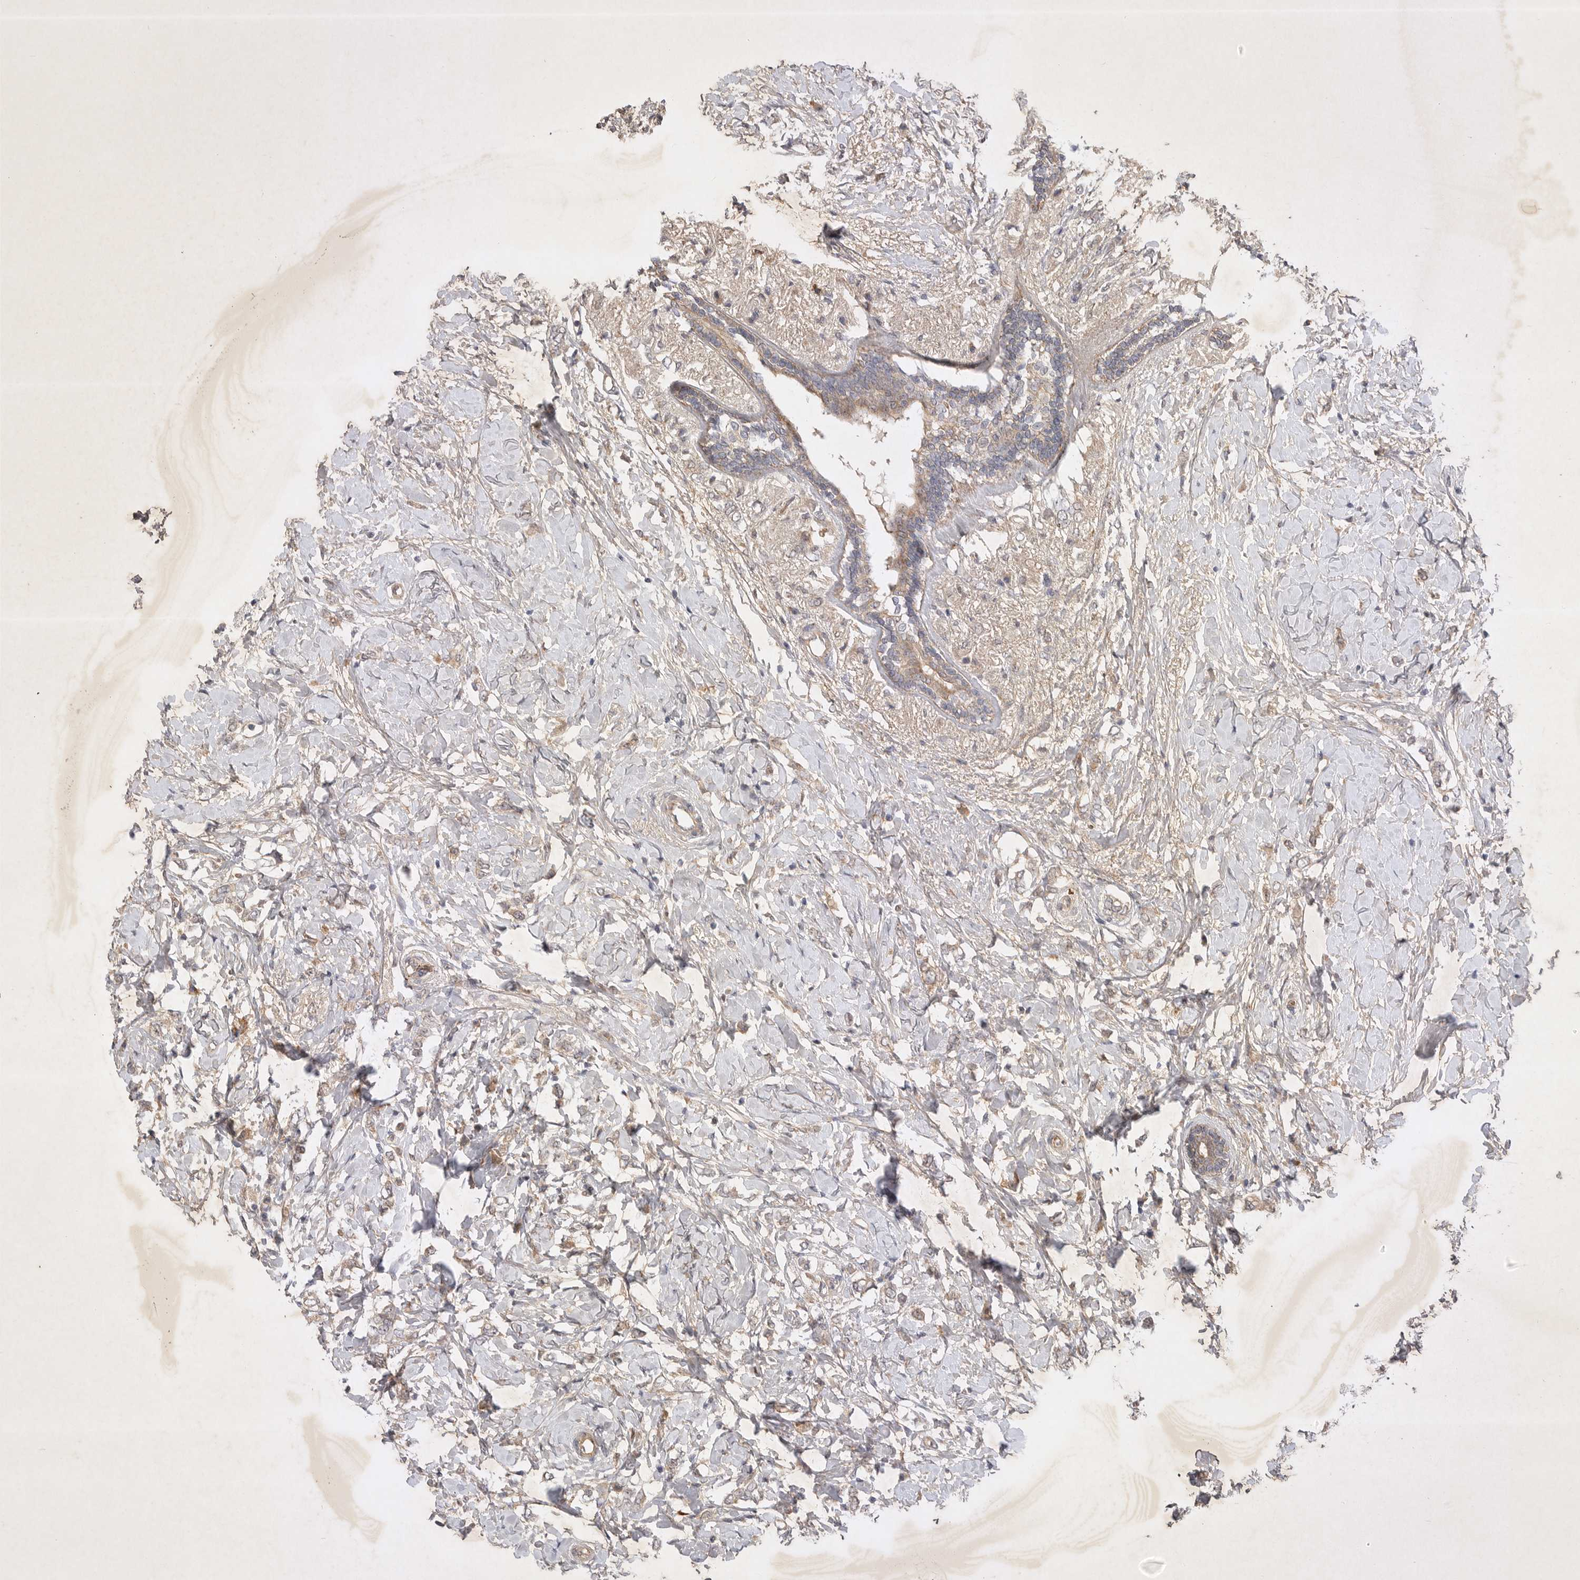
{"staining": {"intensity": "weak", "quantity": "25%-75%", "location": "cytoplasmic/membranous"}, "tissue": "breast cancer", "cell_type": "Tumor cells", "image_type": "cancer", "snomed": [{"axis": "morphology", "description": "Normal tissue, NOS"}, {"axis": "morphology", "description": "Lobular carcinoma"}, {"axis": "topography", "description": "Breast"}], "caption": "Immunohistochemistry micrograph of neoplastic tissue: human lobular carcinoma (breast) stained using immunohistochemistry (IHC) shows low levels of weak protein expression localized specifically in the cytoplasmic/membranous of tumor cells, appearing as a cytoplasmic/membranous brown color.", "gene": "PTPDC1", "patient": {"sex": "female", "age": 47}}